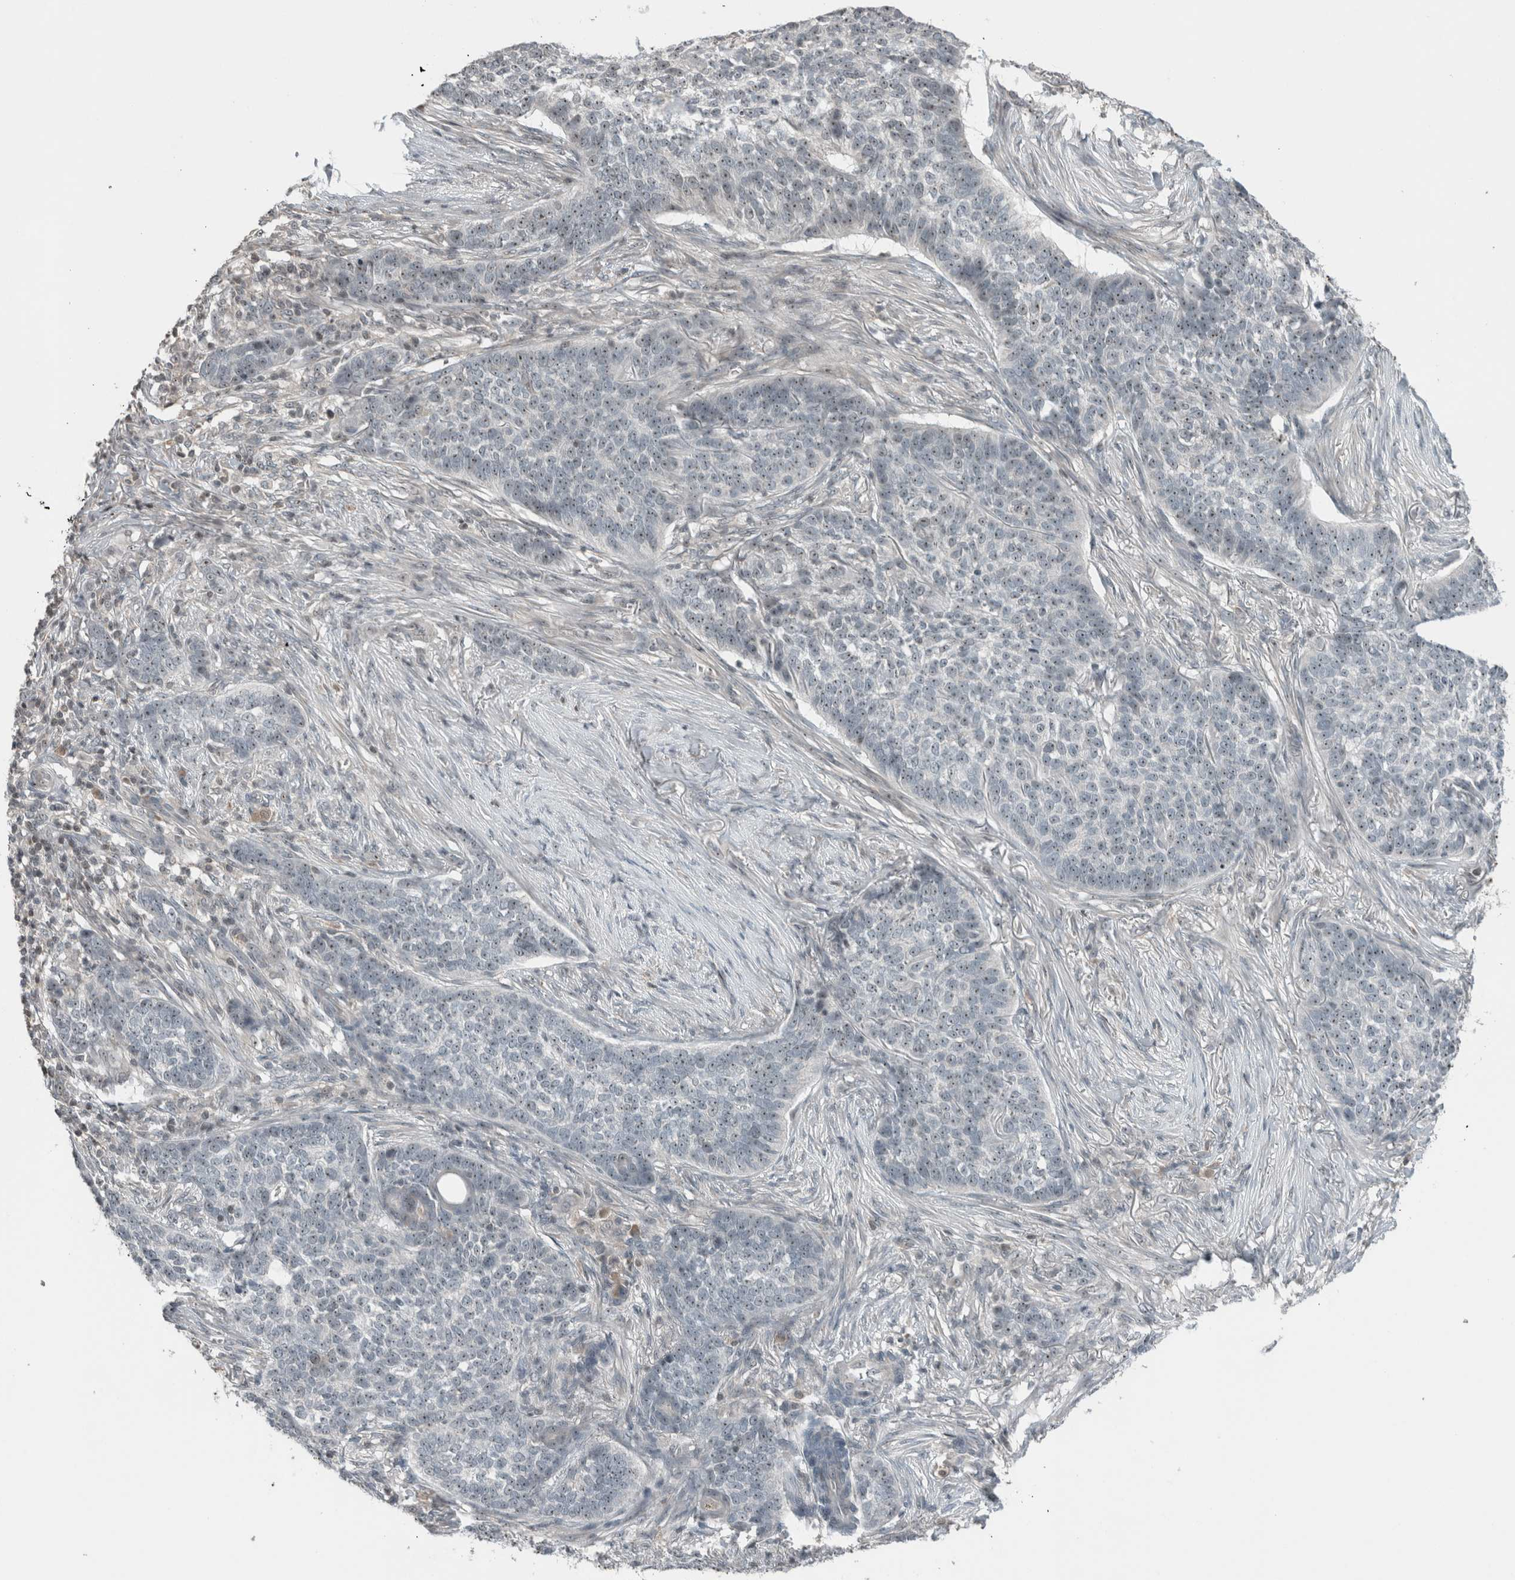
{"staining": {"intensity": "strong", "quantity": ">75%", "location": "nuclear"}, "tissue": "skin cancer", "cell_type": "Tumor cells", "image_type": "cancer", "snomed": [{"axis": "morphology", "description": "Basal cell carcinoma"}, {"axis": "topography", "description": "Skin"}], "caption": "A brown stain shows strong nuclear staining of a protein in skin basal cell carcinoma tumor cells.", "gene": "RPF1", "patient": {"sex": "male", "age": 85}}